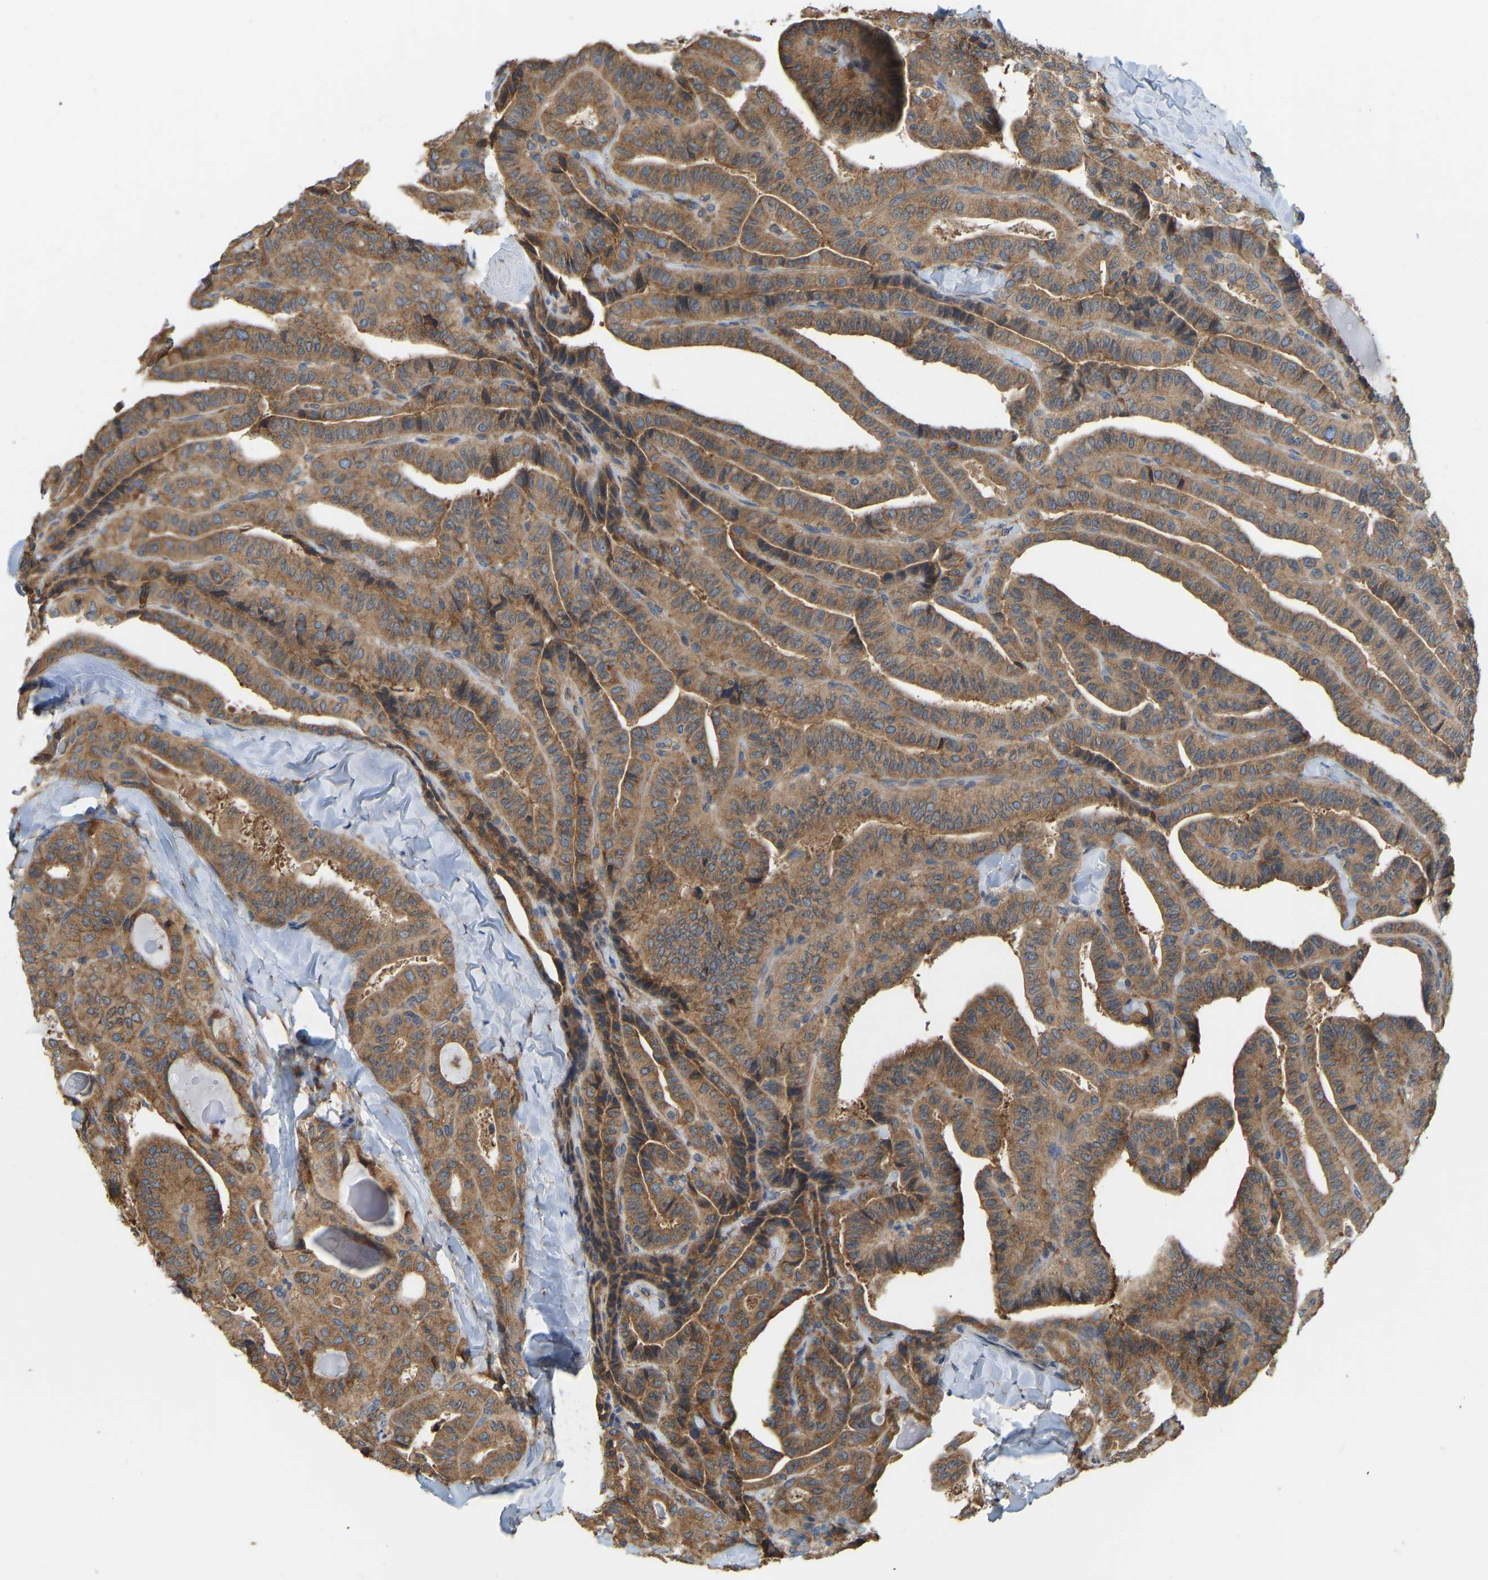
{"staining": {"intensity": "moderate", "quantity": ">75%", "location": "cytoplasmic/membranous"}, "tissue": "thyroid cancer", "cell_type": "Tumor cells", "image_type": "cancer", "snomed": [{"axis": "morphology", "description": "Papillary adenocarcinoma, NOS"}, {"axis": "topography", "description": "Thyroid gland"}], "caption": "Moderate cytoplasmic/membranous protein staining is present in approximately >75% of tumor cells in thyroid papillary adenocarcinoma.", "gene": "RPS6KB2", "patient": {"sex": "male", "age": 77}}